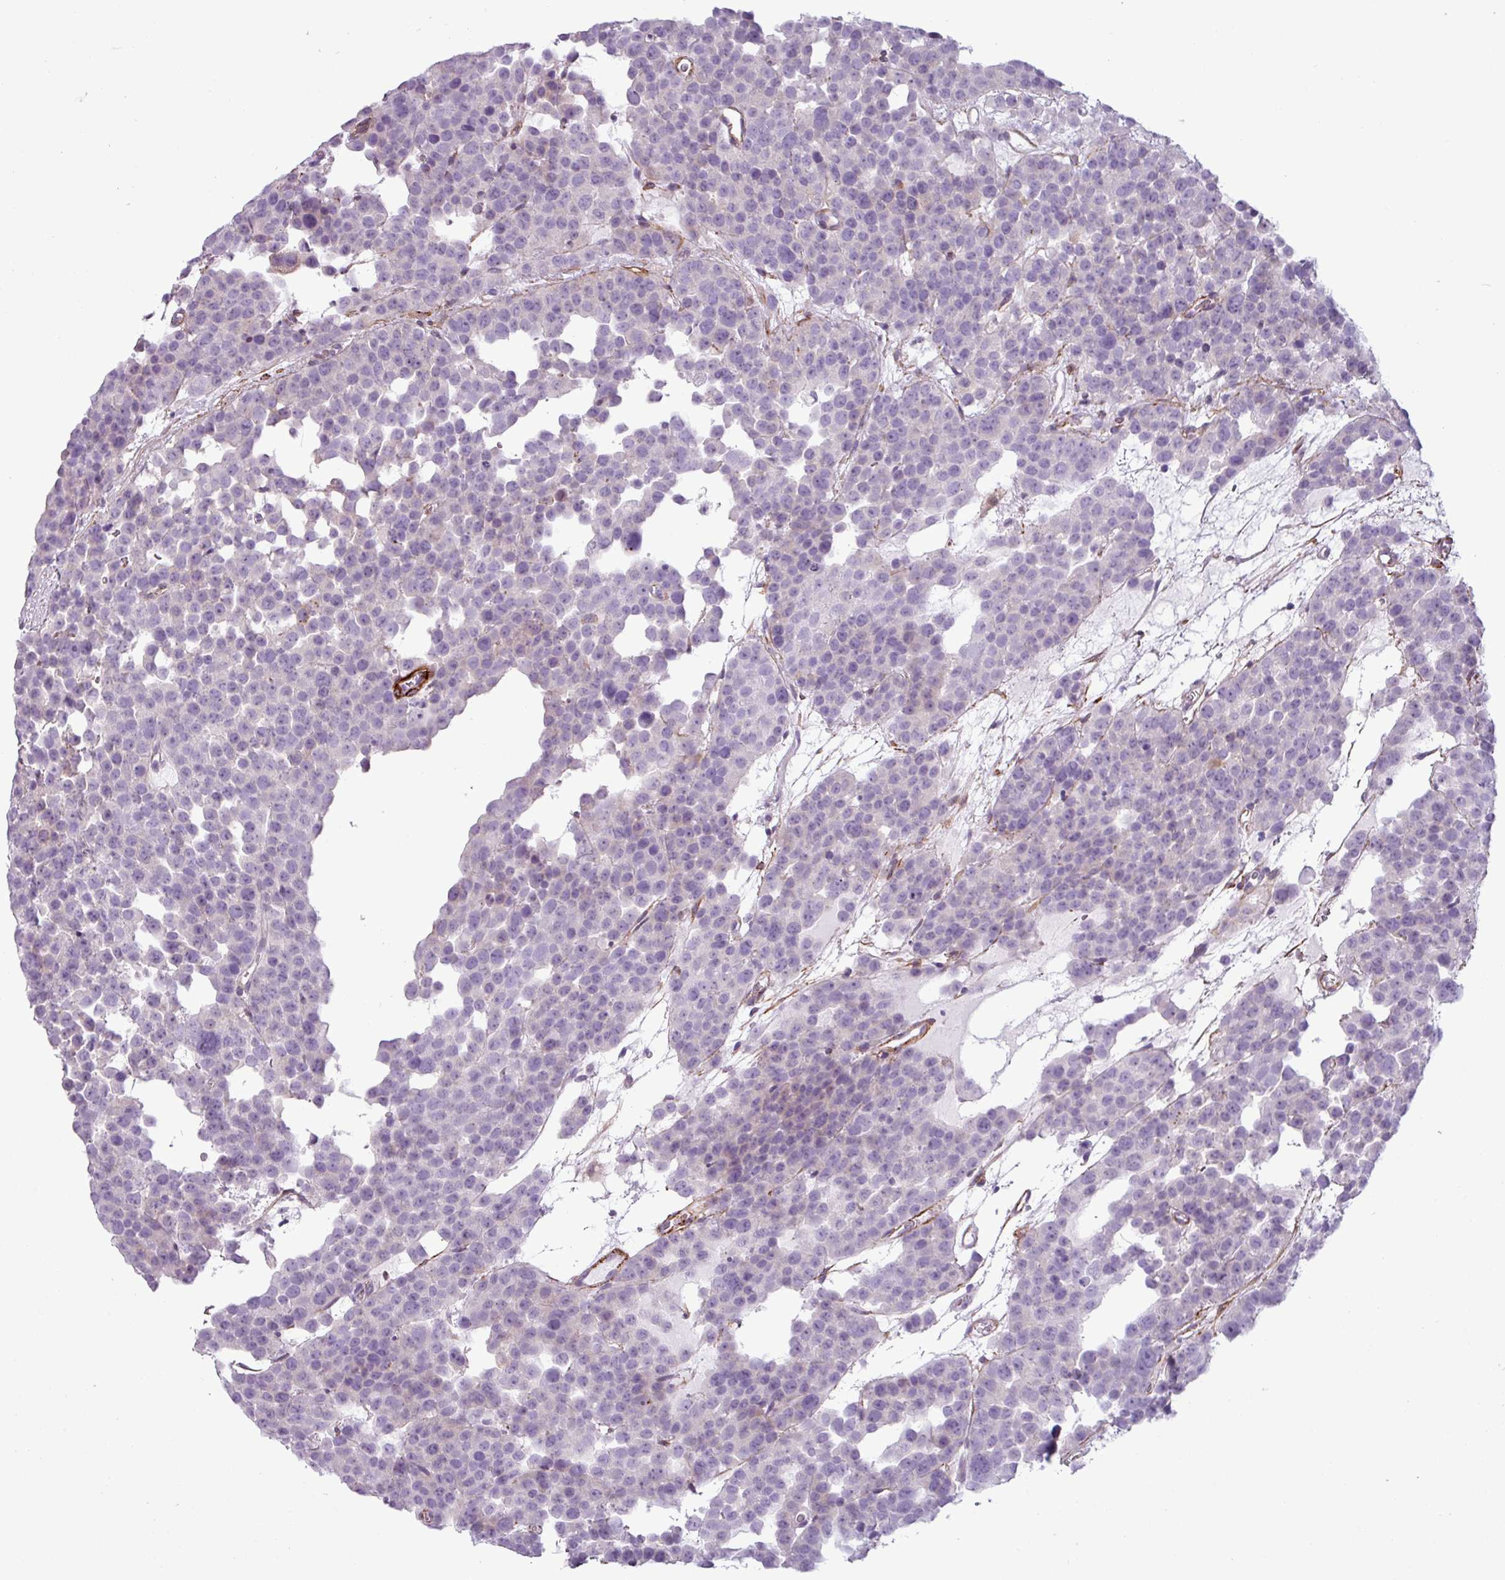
{"staining": {"intensity": "negative", "quantity": "none", "location": "none"}, "tissue": "testis cancer", "cell_type": "Tumor cells", "image_type": "cancer", "snomed": [{"axis": "morphology", "description": "Seminoma, NOS"}, {"axis": "topography", "description": "Testis"}], "caption": "Immunohistochemical staining of human testis cancer reveals no significant expression in tumor cells. Brightfield microscopy of immunohistochemistry stained with DAB (3,3'-diaminobenzidine) (brown) and hematoxylin (blue), captured at high magnification.", "gene": "ATP10A", "patient": {"sex": "male", "age": 71}}